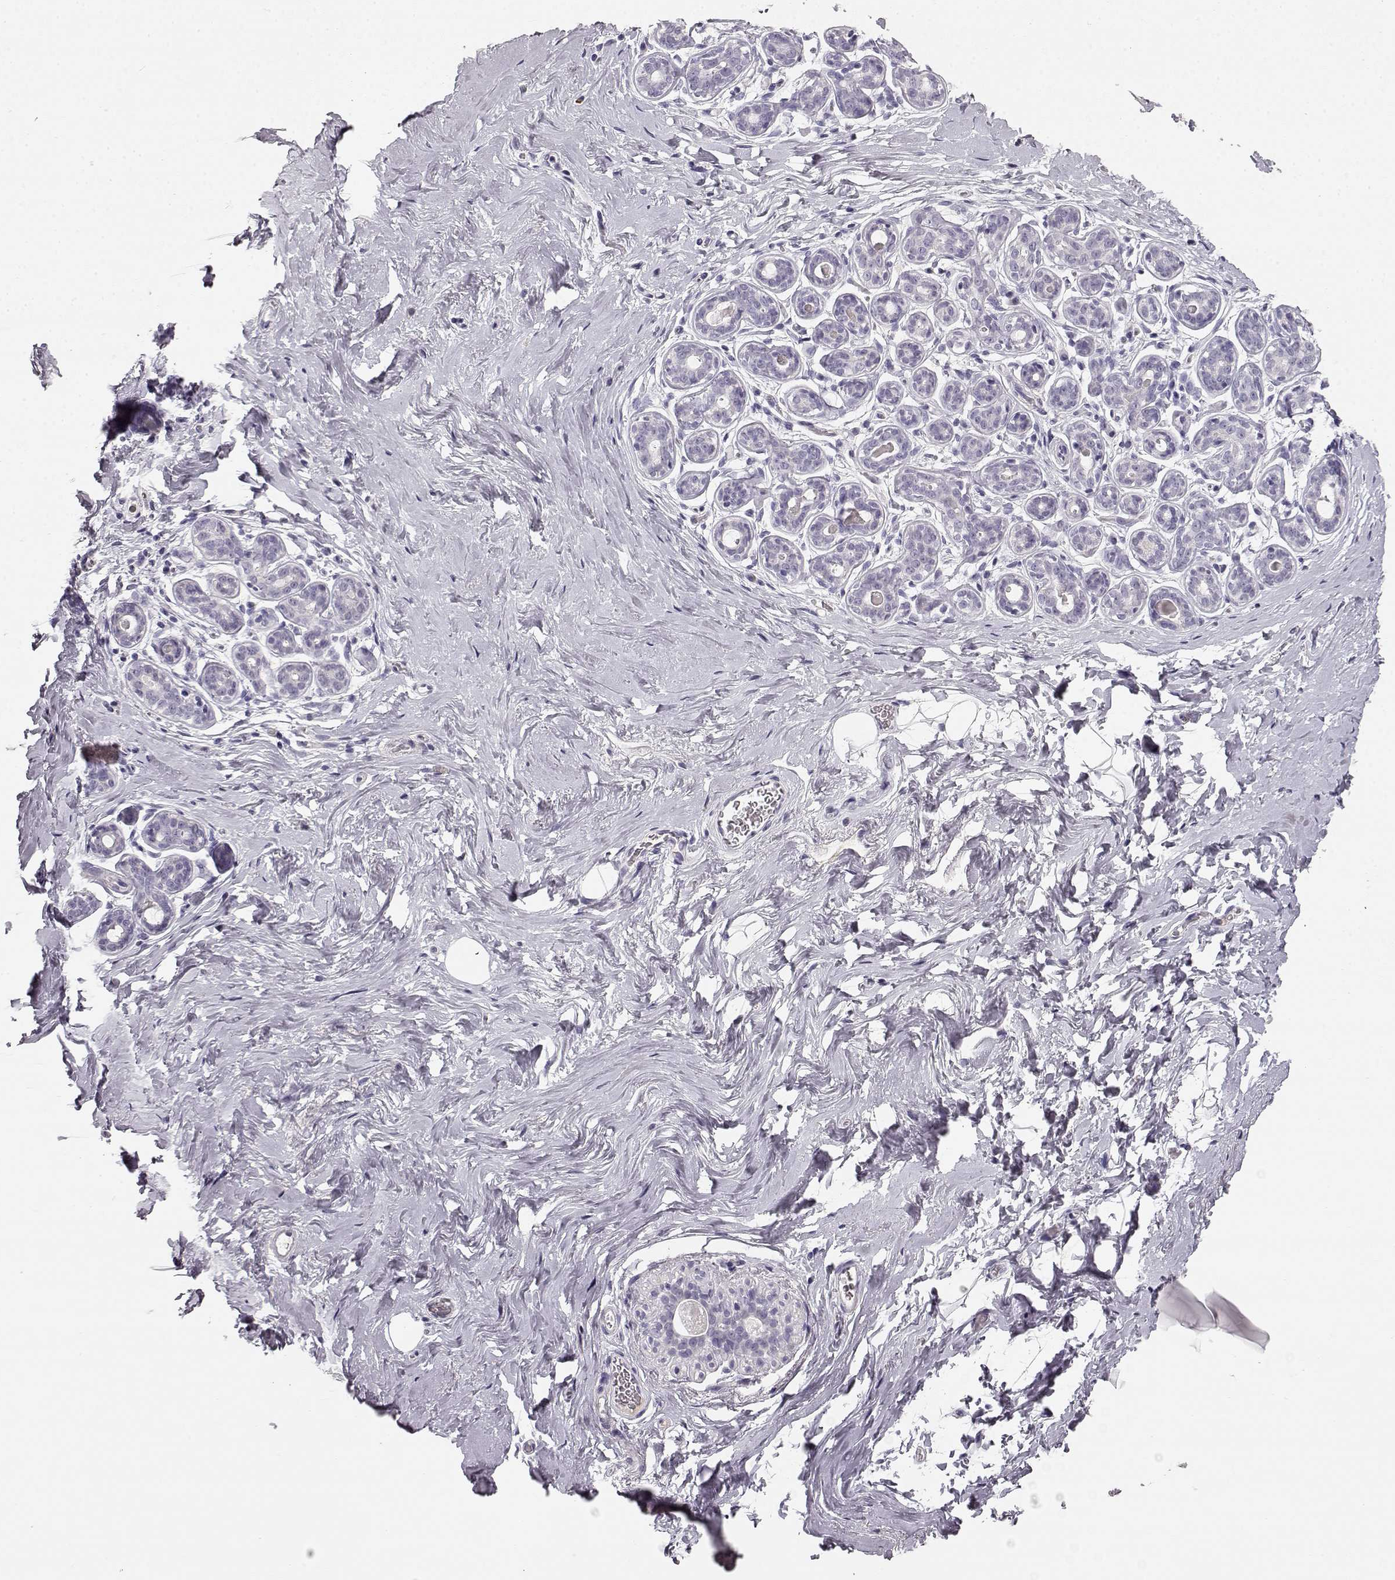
{"staining": {"intensity": "negative", "quantity": "none", "location": "none"}, "tissue": "breast", "cell_type": "Adipocytes", "image_type": "normal", "snomed": [{"axis": "morphology", "description": "Normal tissue, NOS"}, {"axis": "topography", "description": "Skin"}, {"axis": "topography", "description": "Breast"}], "caption": "Histopathology image shows no protein staining in adipocytes of normal breast.", "gene": "KIAA0319", "patient": {"sex": "female", "age": 43}}